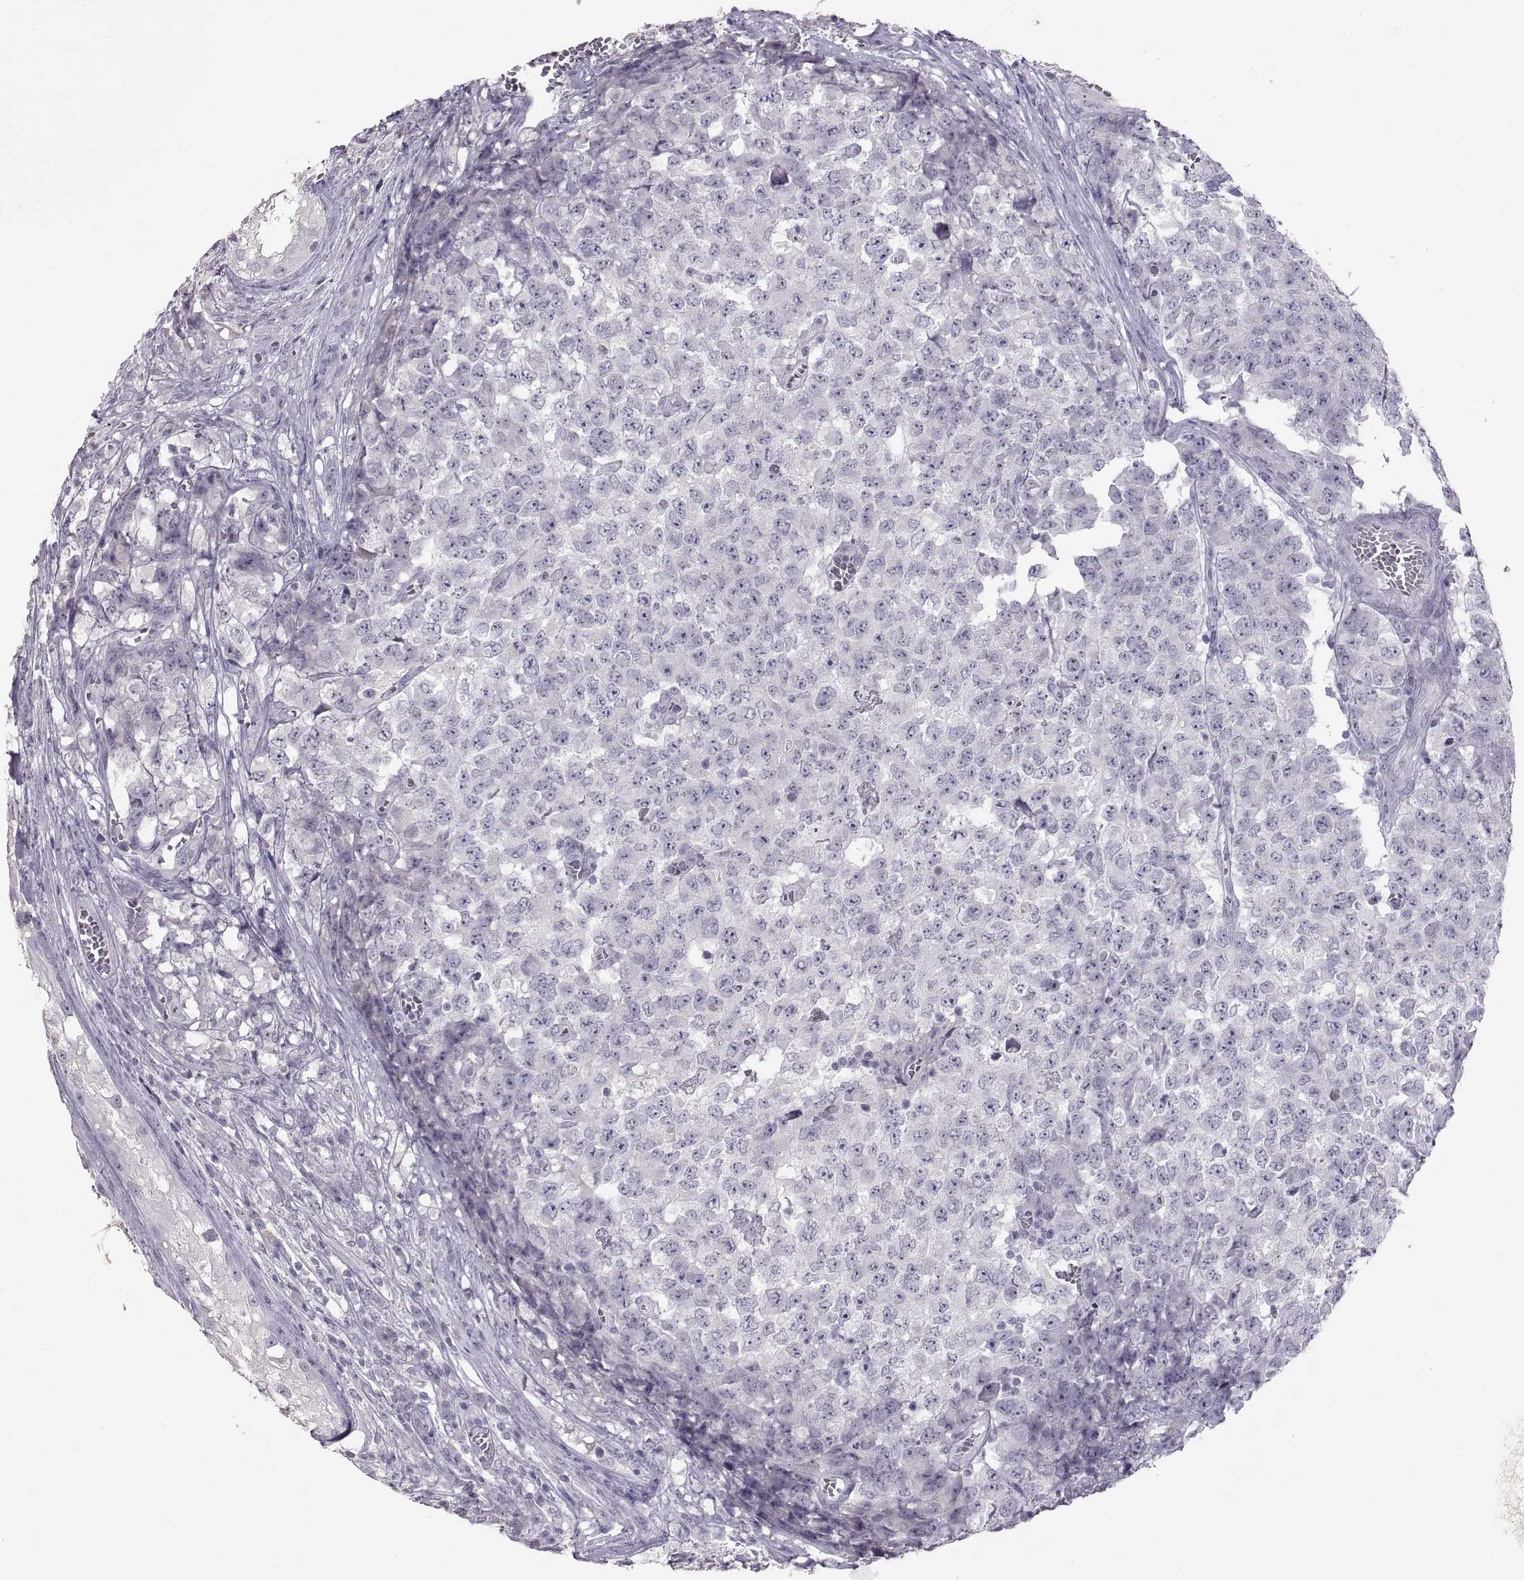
{"staining": {"intensity": "negative", "quantity": "none", "location": "none"}, "tissue": "testis cancer", "cell_type": "Tumor cells", "image_type": "cancer", "snomed": [{"axis": "morphology", "description": "Carcinoma, Embryonal, NOS"}, {"axis": "topography", "description": "Testis"}], "caption": "This is an IHC histopathology image of human testis embryonal carcinoma. There is no staining in tumor cells.", "gene": "SPACDR", "patient": {"sex": "male", "age": 23}}